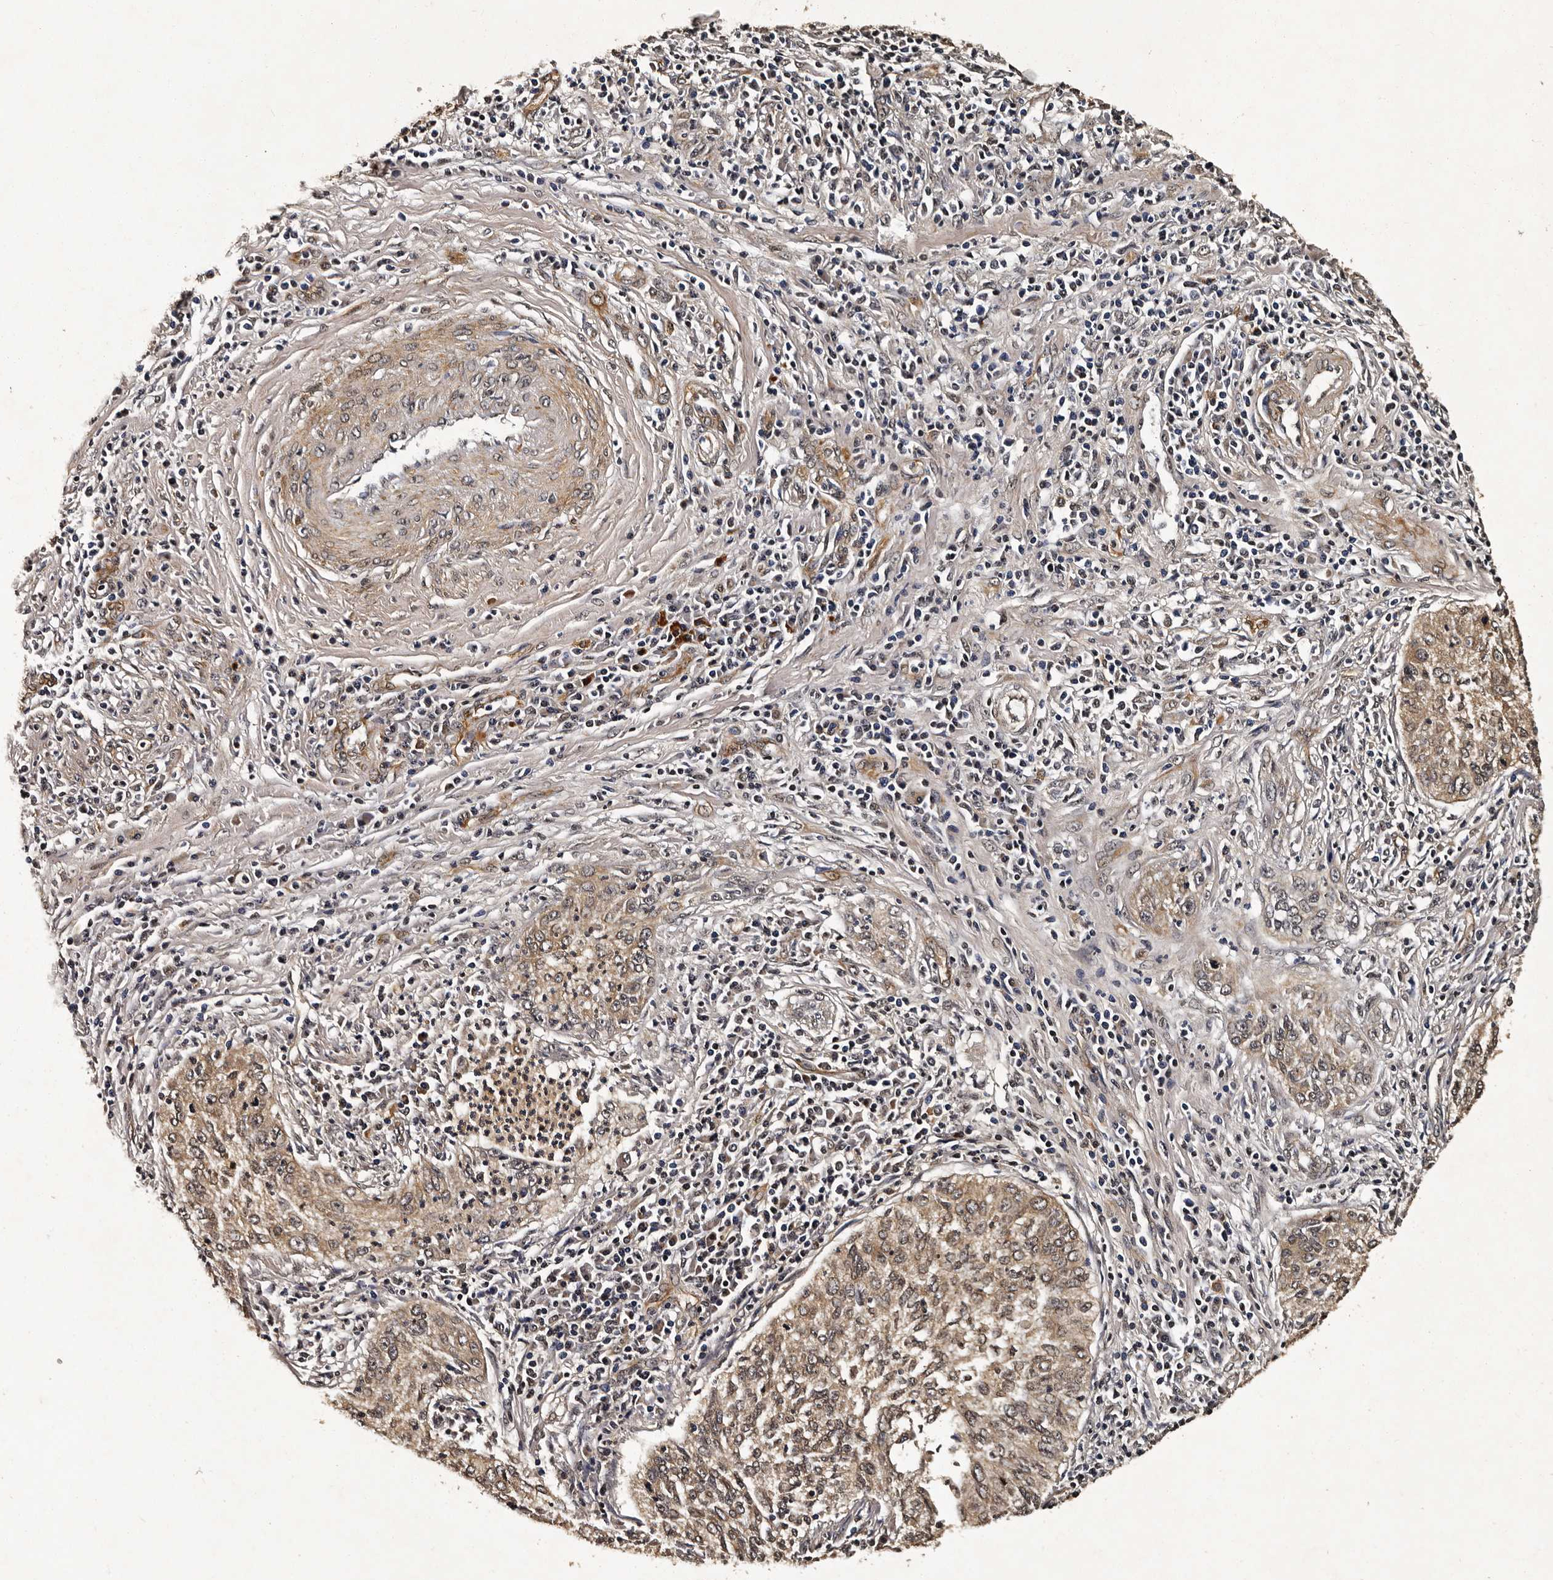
{"staining": {"intensity": "moderate", "quantity": ">75%", "location": "cytoplasmic/membranous,nuclear"}, "tissue": "cervical cancer", "cell_type": "Tumor cells", "image_type": "cancer", "snomed": [{"axis": "morphology", "description": "Squamous cell carcinoma, NOS"}, {"axis": "topography", "description": "Cervix"}], "caption": "Moderate cytoplasmic/membranous and nuclear positivity for a protein is seen in approximately >75% of tumor cells of squamous cell carcinoma (cervical) using IHC.", "gene": "CPNE3", "patient": {"sex": "female", "age": 30}}